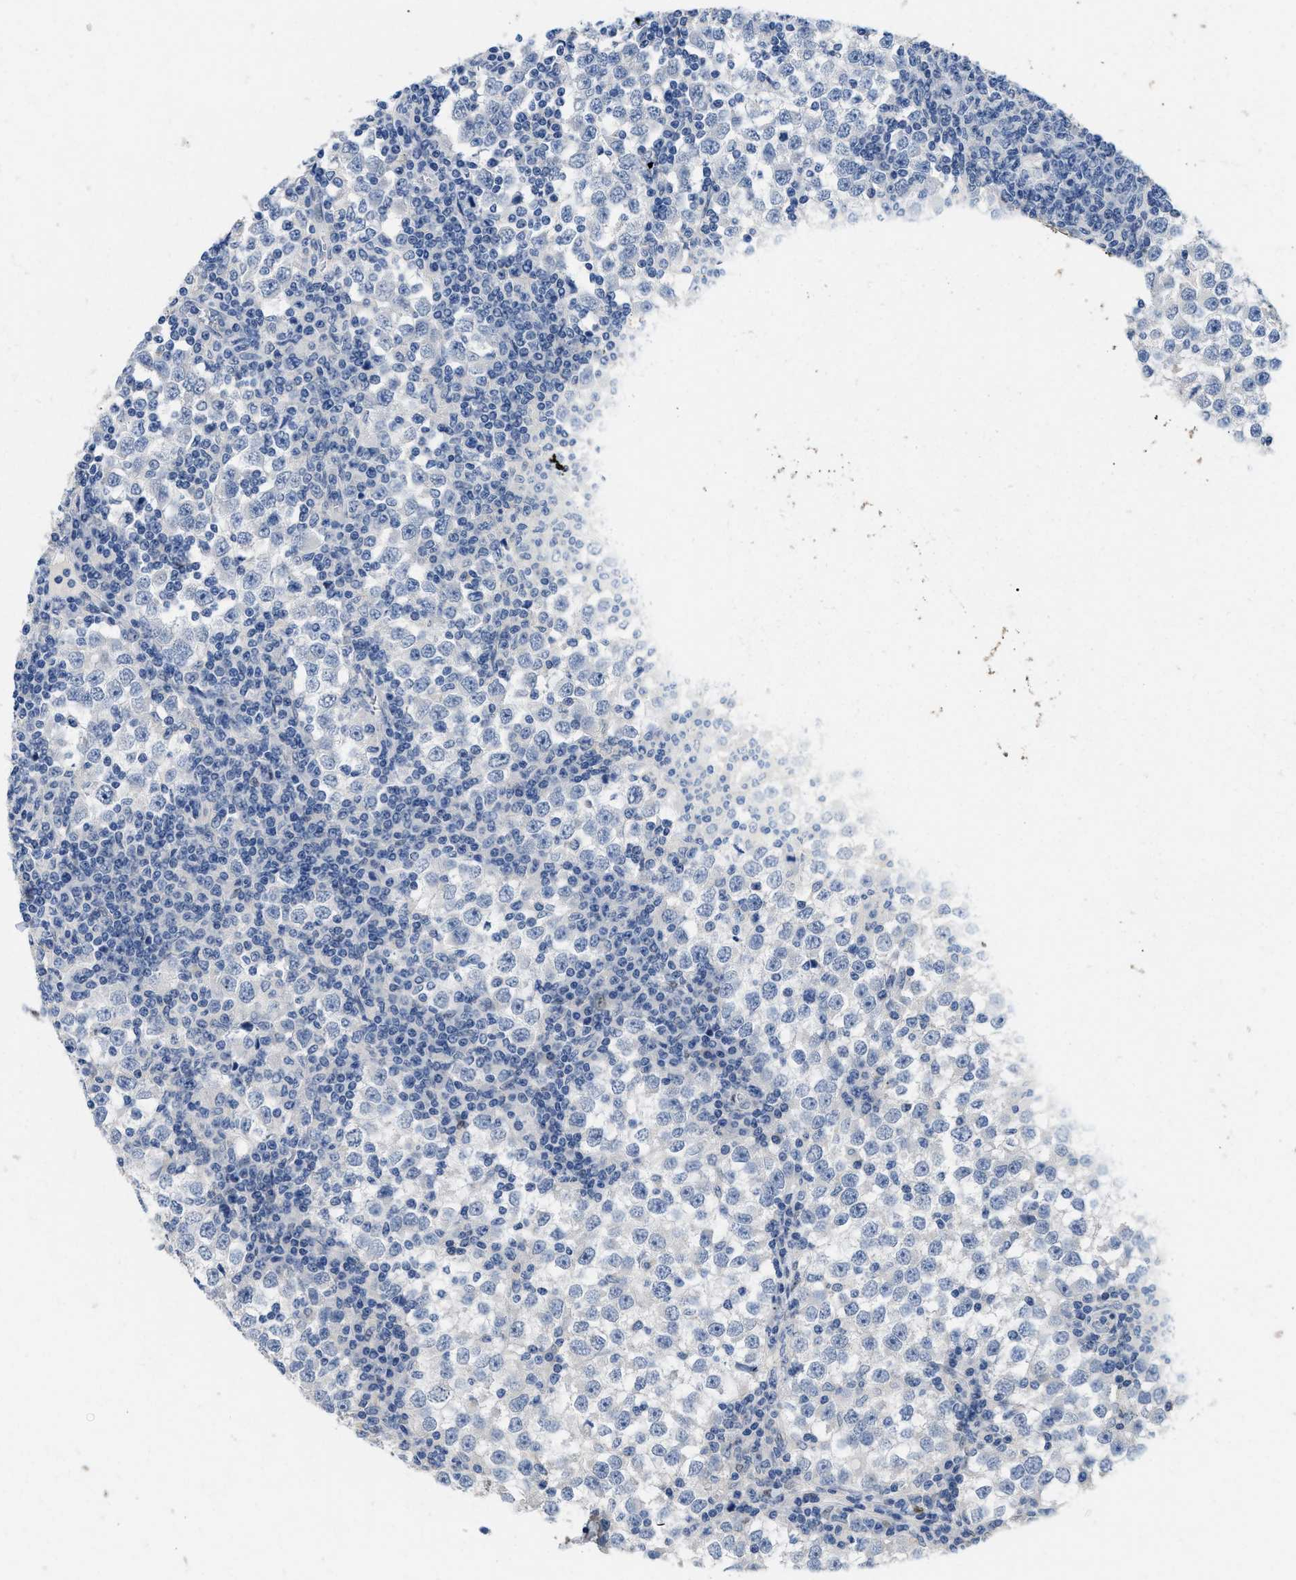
{"staining": {"intensity": "negative", "quantity": "none", "location": "none"}, "tissue": "testis cancer", "cell_type": "Tumor cells", "image_type": "cancer", "snomed": [{"axis": "morphology", "description": "Seminoma, NOS"}, {"axis": "topography", "description": "Testis"}], "caption": "This is an immunohistochemistry (IHC) histopathology image of seminoma (testis). There is no expression in tumor cells.", "gene": "NFIX", "patient": {"sex": "male", "age": 65}}